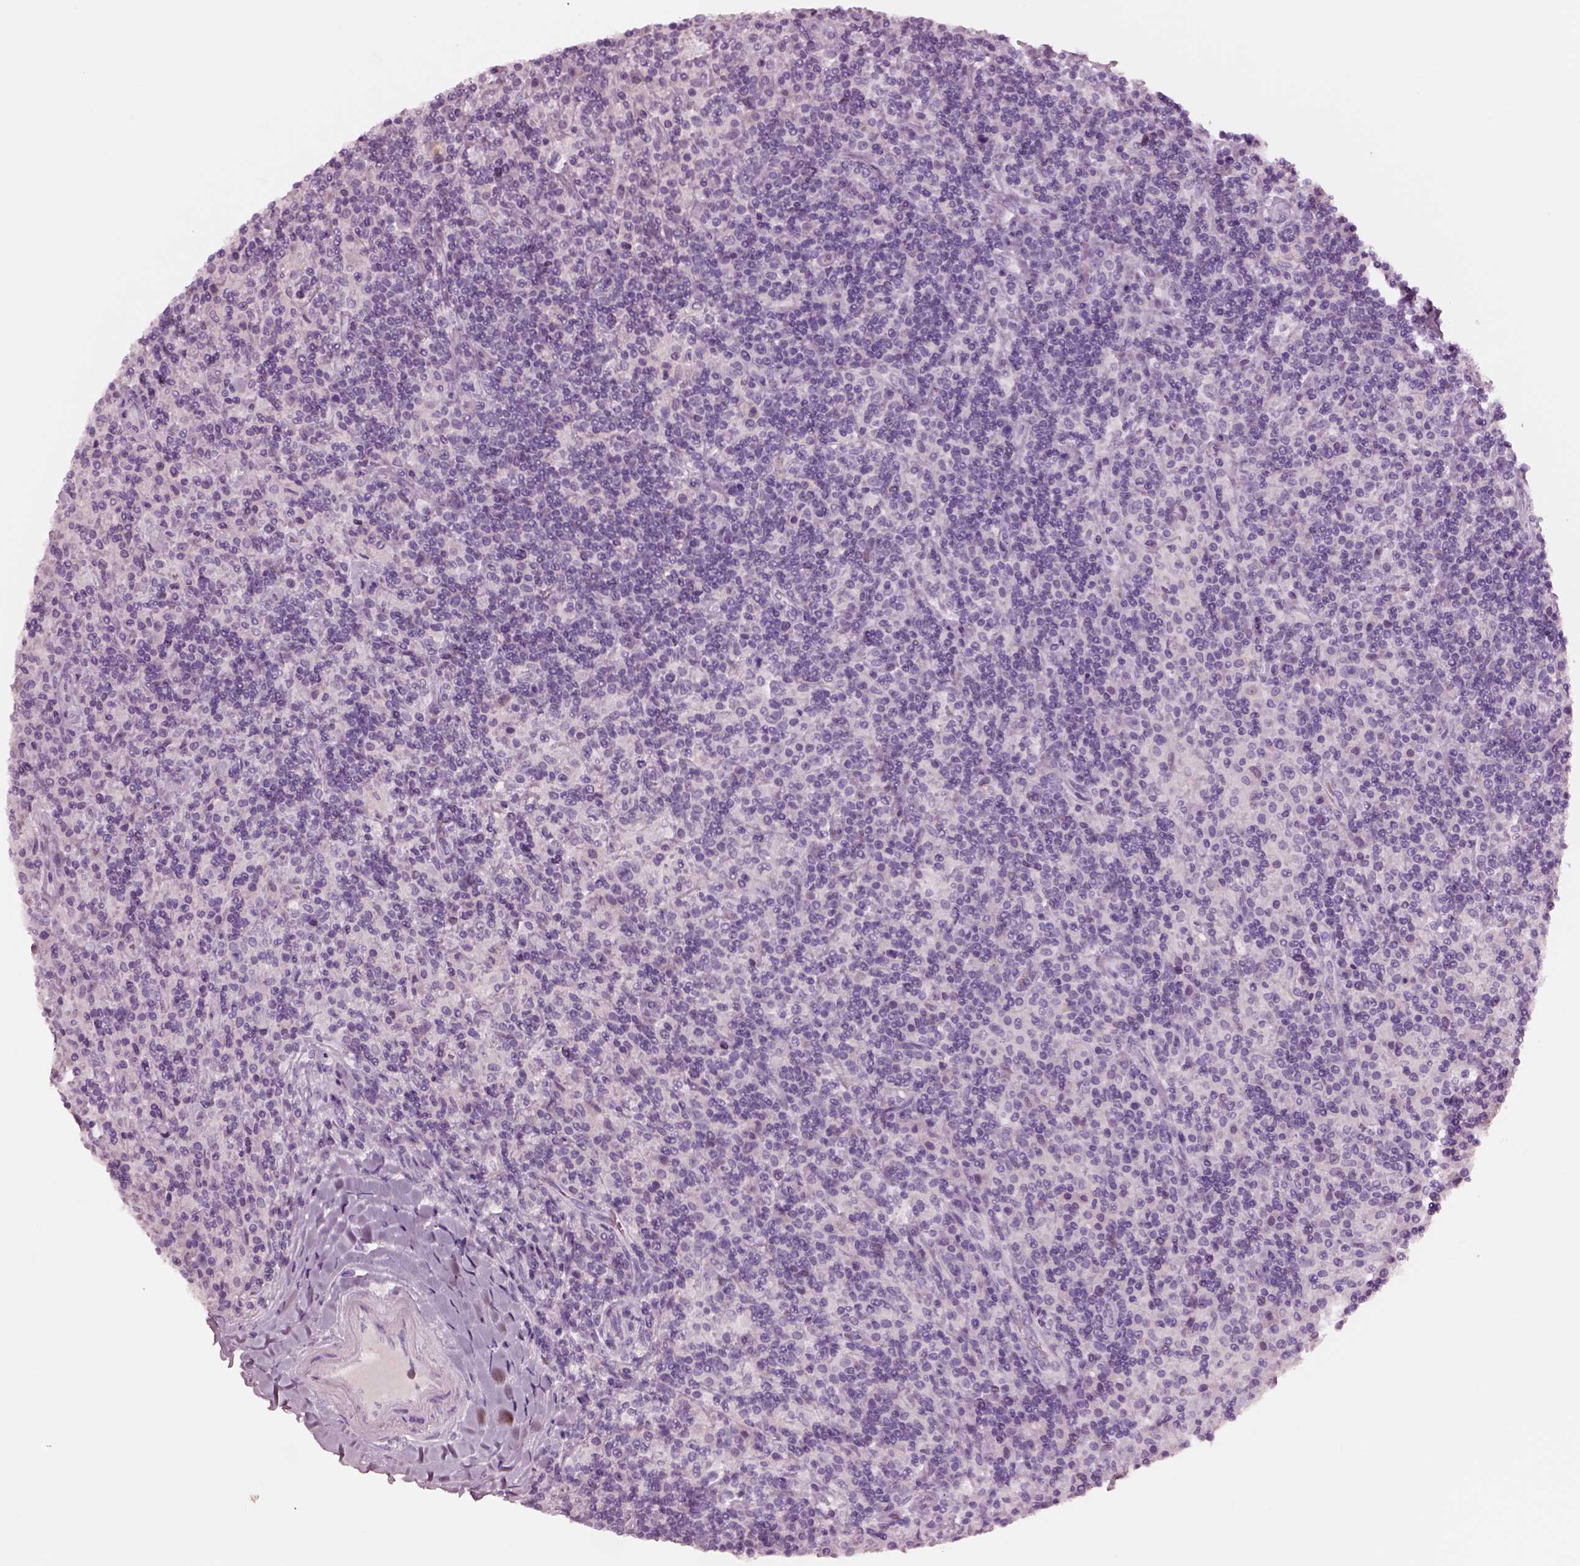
{"staining": {"intensity": "negative", "quantity": "none", "location": "none"}, "tissue": "lymphoma", "cell_type": "Tumor cells", "image_type": "cancer", "snomed": [{"axis": "morphology", "description": "Hodgkin's disease, NOS"}, {"axis": "topography", "description": "Lymph node"}], "caption": "This is a micrograph of immunohistochemistry staining of lymphoma, which shows no expression in tumor cells. (DAB (3,3'-diaminobenzidine) IHC visualized using brightfield microscopy, high magnification).", "gene": "NMRK2", "patient": {"sex": "male", "age": 70}}